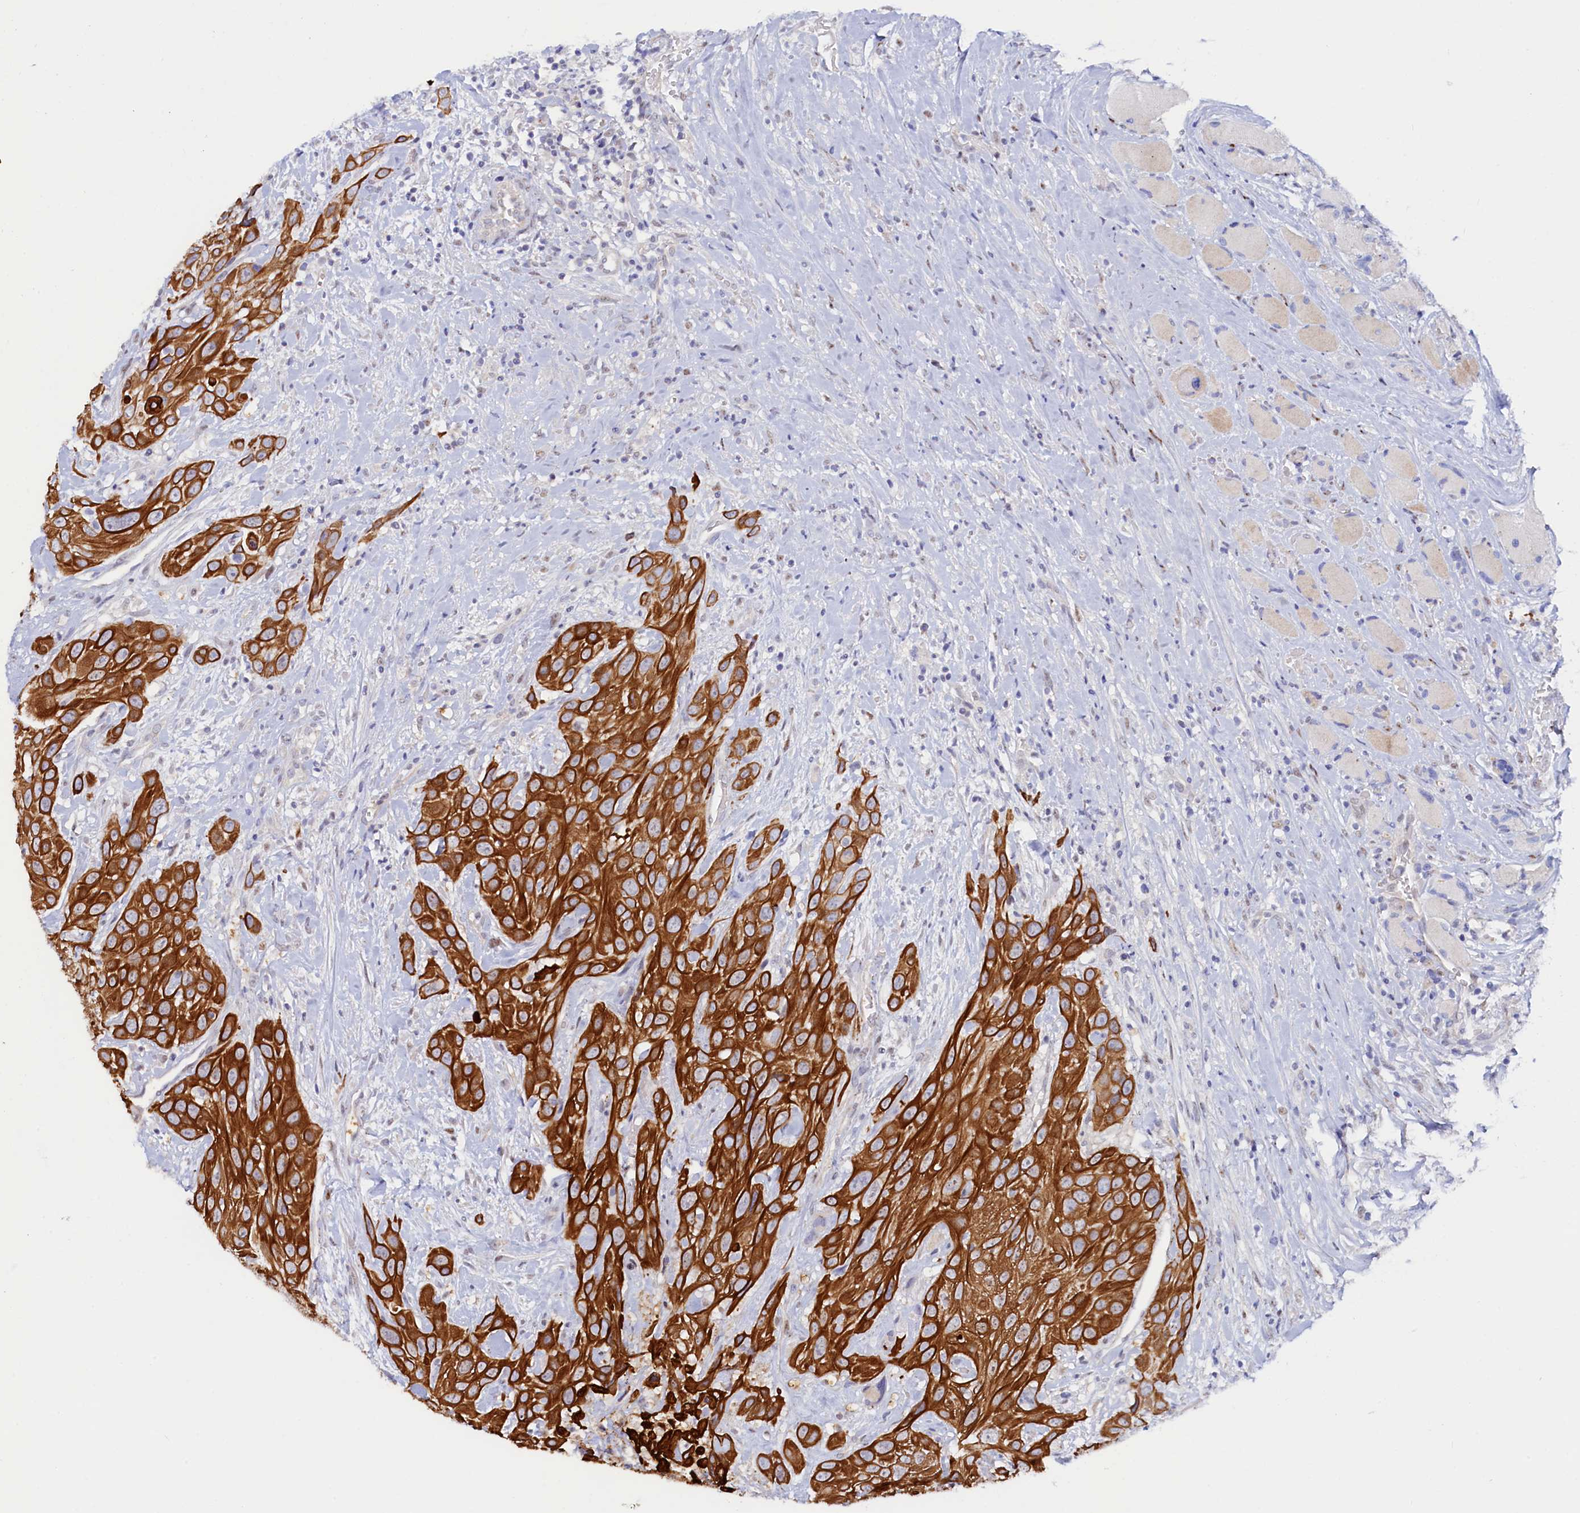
{"staining": {"intensity": "strong", "quantity": ">75%", "location": "cytoplasmic/membranous"}, "tissue": "head and neck cancer", "cell_type": "Tumor cells", "image_type": "cancer", "snomed": [{"axis": "morphology", "description": "Squamous cell carcinoma, NOS"}, {"axis": "topography", "description": "Head-Neck"}], "caption": "Head and neck squamous cell carcinoma stained with a protein marker reveals strong staining in tumor cells.", "gene": "ASTE1", "patient": {"sex": "male", "age": 81}}